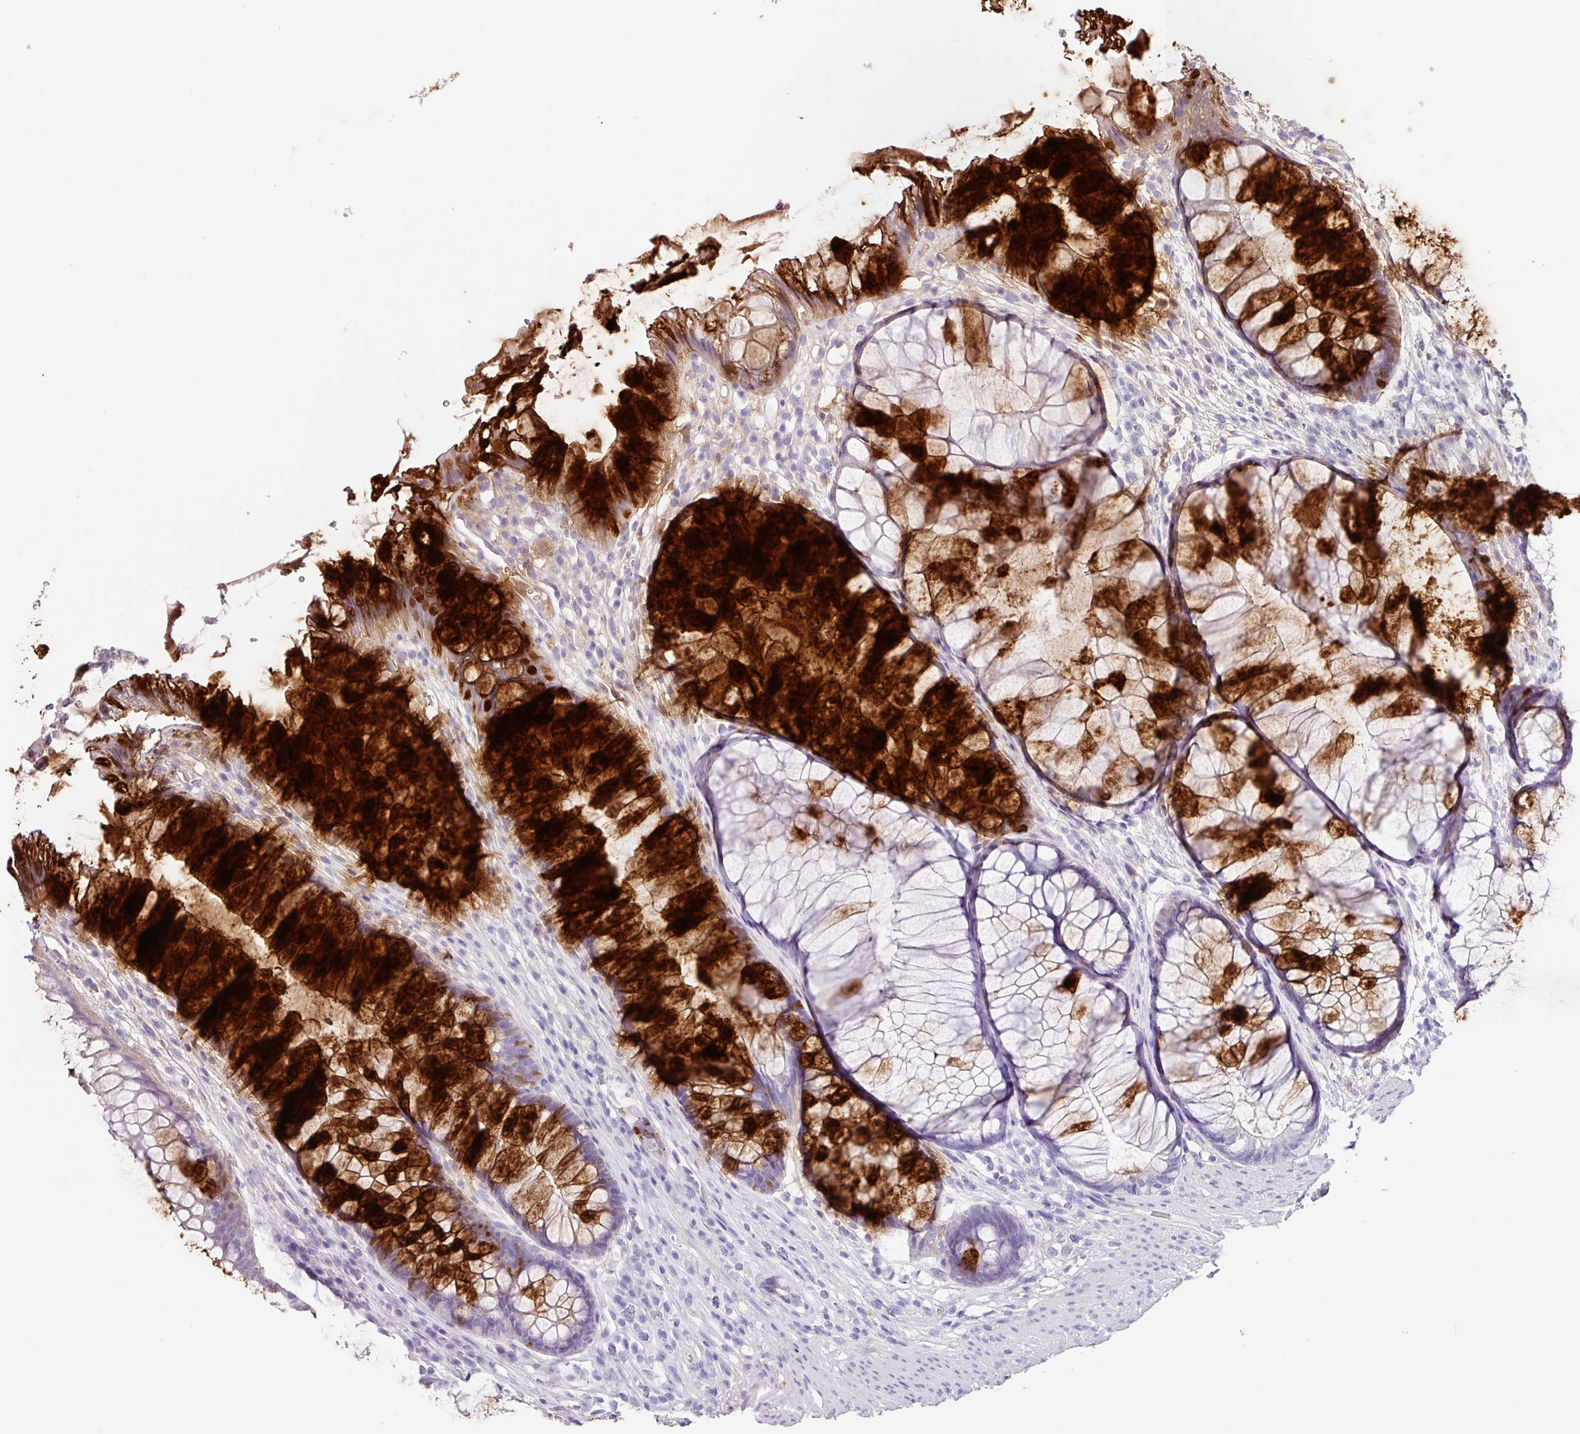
{"staining": {"intensity": "strong", "quantity": "25%-75%", "location": "cytoplasmic/membranous"}, "tissue": "rectum", "cell_type": "Glandular cells", "image_type": "normal", "snomed": [{"axis": "morphology", "description": "Normal tissue, NOS"}, {"axis": "topography", "description": "Smooth muscle"}, {"axis": "topography", "description": "Rectum"}], "caption": "A high amount of strong cytoplasmic/membranous staining is seen in approximately 25%-75% of glandular cells in normal rectum.", "gene": "ZG16", "patient": {"sex": "male", "age": 53}}